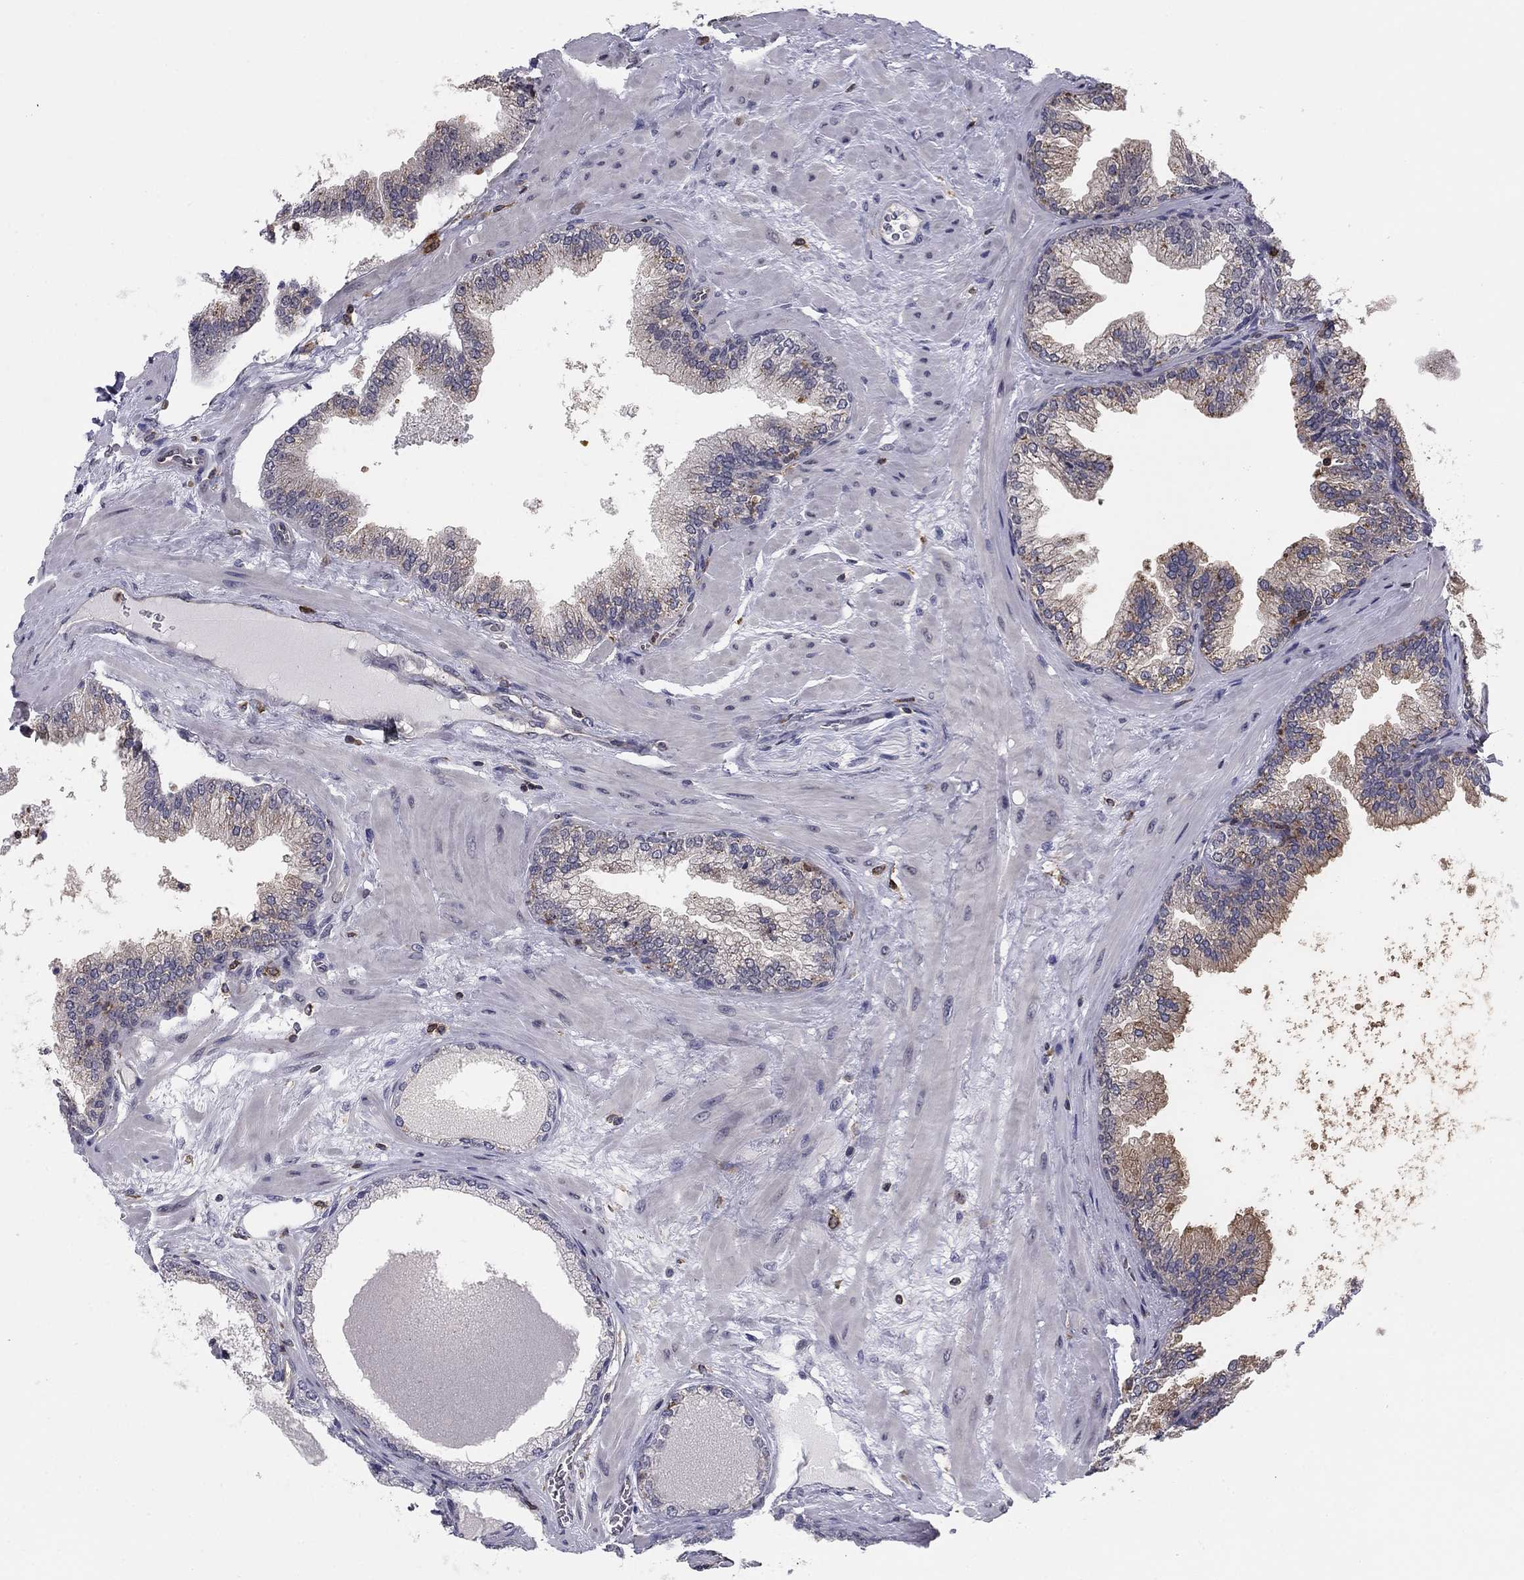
{"staining": {"intensity": "weak", "quantity": "<25%", "location": "cytoplasmic/membranous"}, "tissue": "prostate cancer", "cell_type": "Tumor cells", "image_type": "cancer", "snomed": [{"axis": "morphology", "description": "Adenocarcinoma, Low grade"}, {"axis": "topography", "description": "Prostate"}], "caption": "DAB immunohistochemical staining of prostate cancer displays no significant positivity in tumor cells. (Stains: DAB IHC with hematoxylin counter stain, Microscopy: brightfield microscopy at high magnification).", "gene": "PLCB2", "patient": {"sex": "male", "age": 72}}